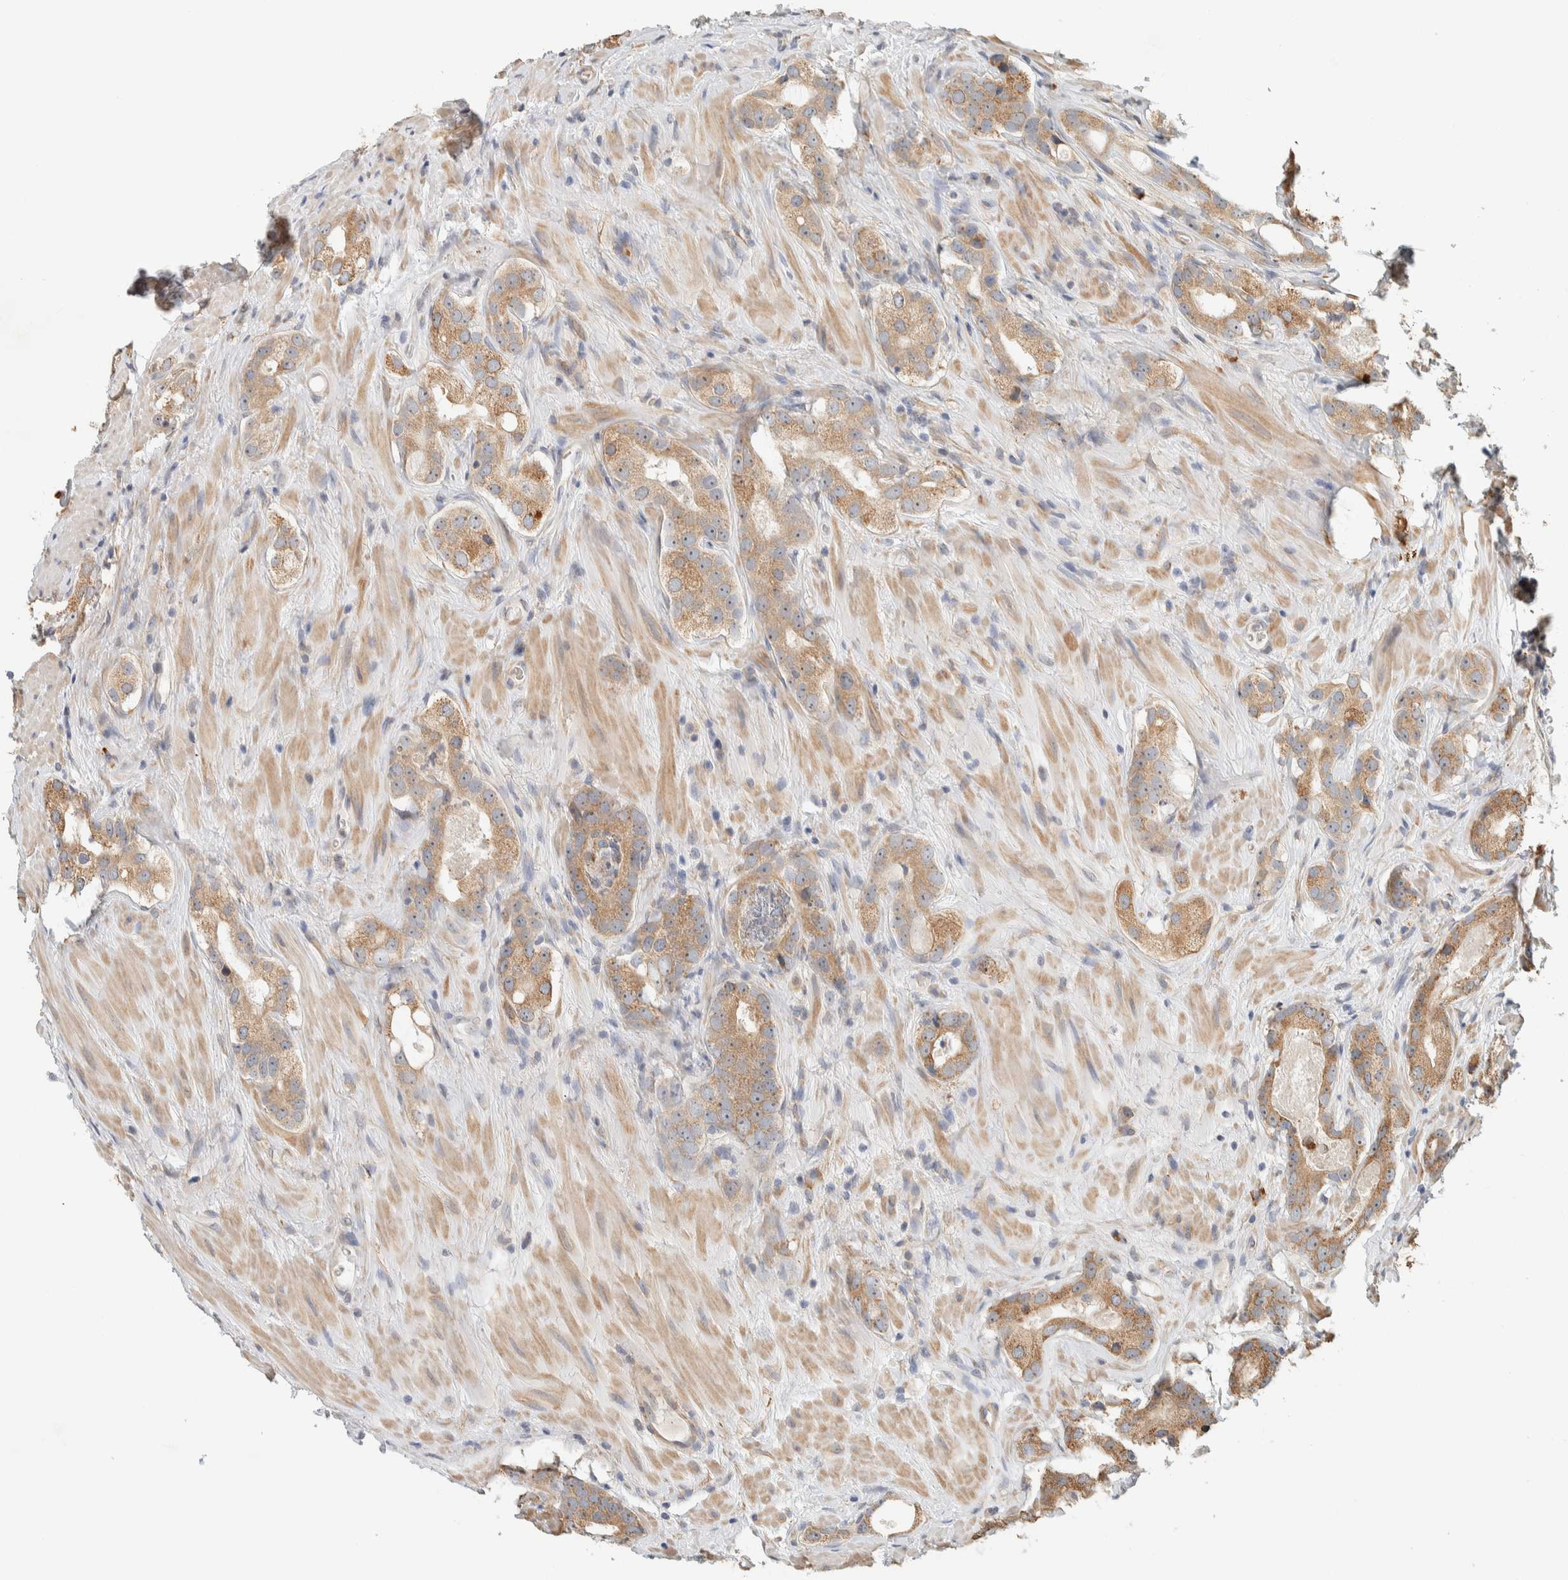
{"staining": {"intensity": "moderate", "quantity": ">75%", "location": "cytoplasmic/membranous"}, "tissue": "prostate cancer", "cell_type": "Tumor cells", "image_type": "cancer", "snomed": [{"axis": "morphology", "description": "Adenocarcinoma, High grade"}, {"axis": "topography", "description": "Prostate"}], "caption": "Moderate cytoplasmic/membranous positivity for a protein is seen in approximately >75% of tumor cells of prostate cancer using immunohistochemistry (IHC).", "gene": "KLHL40", "patient": {"sex": "male", "age": 63}}